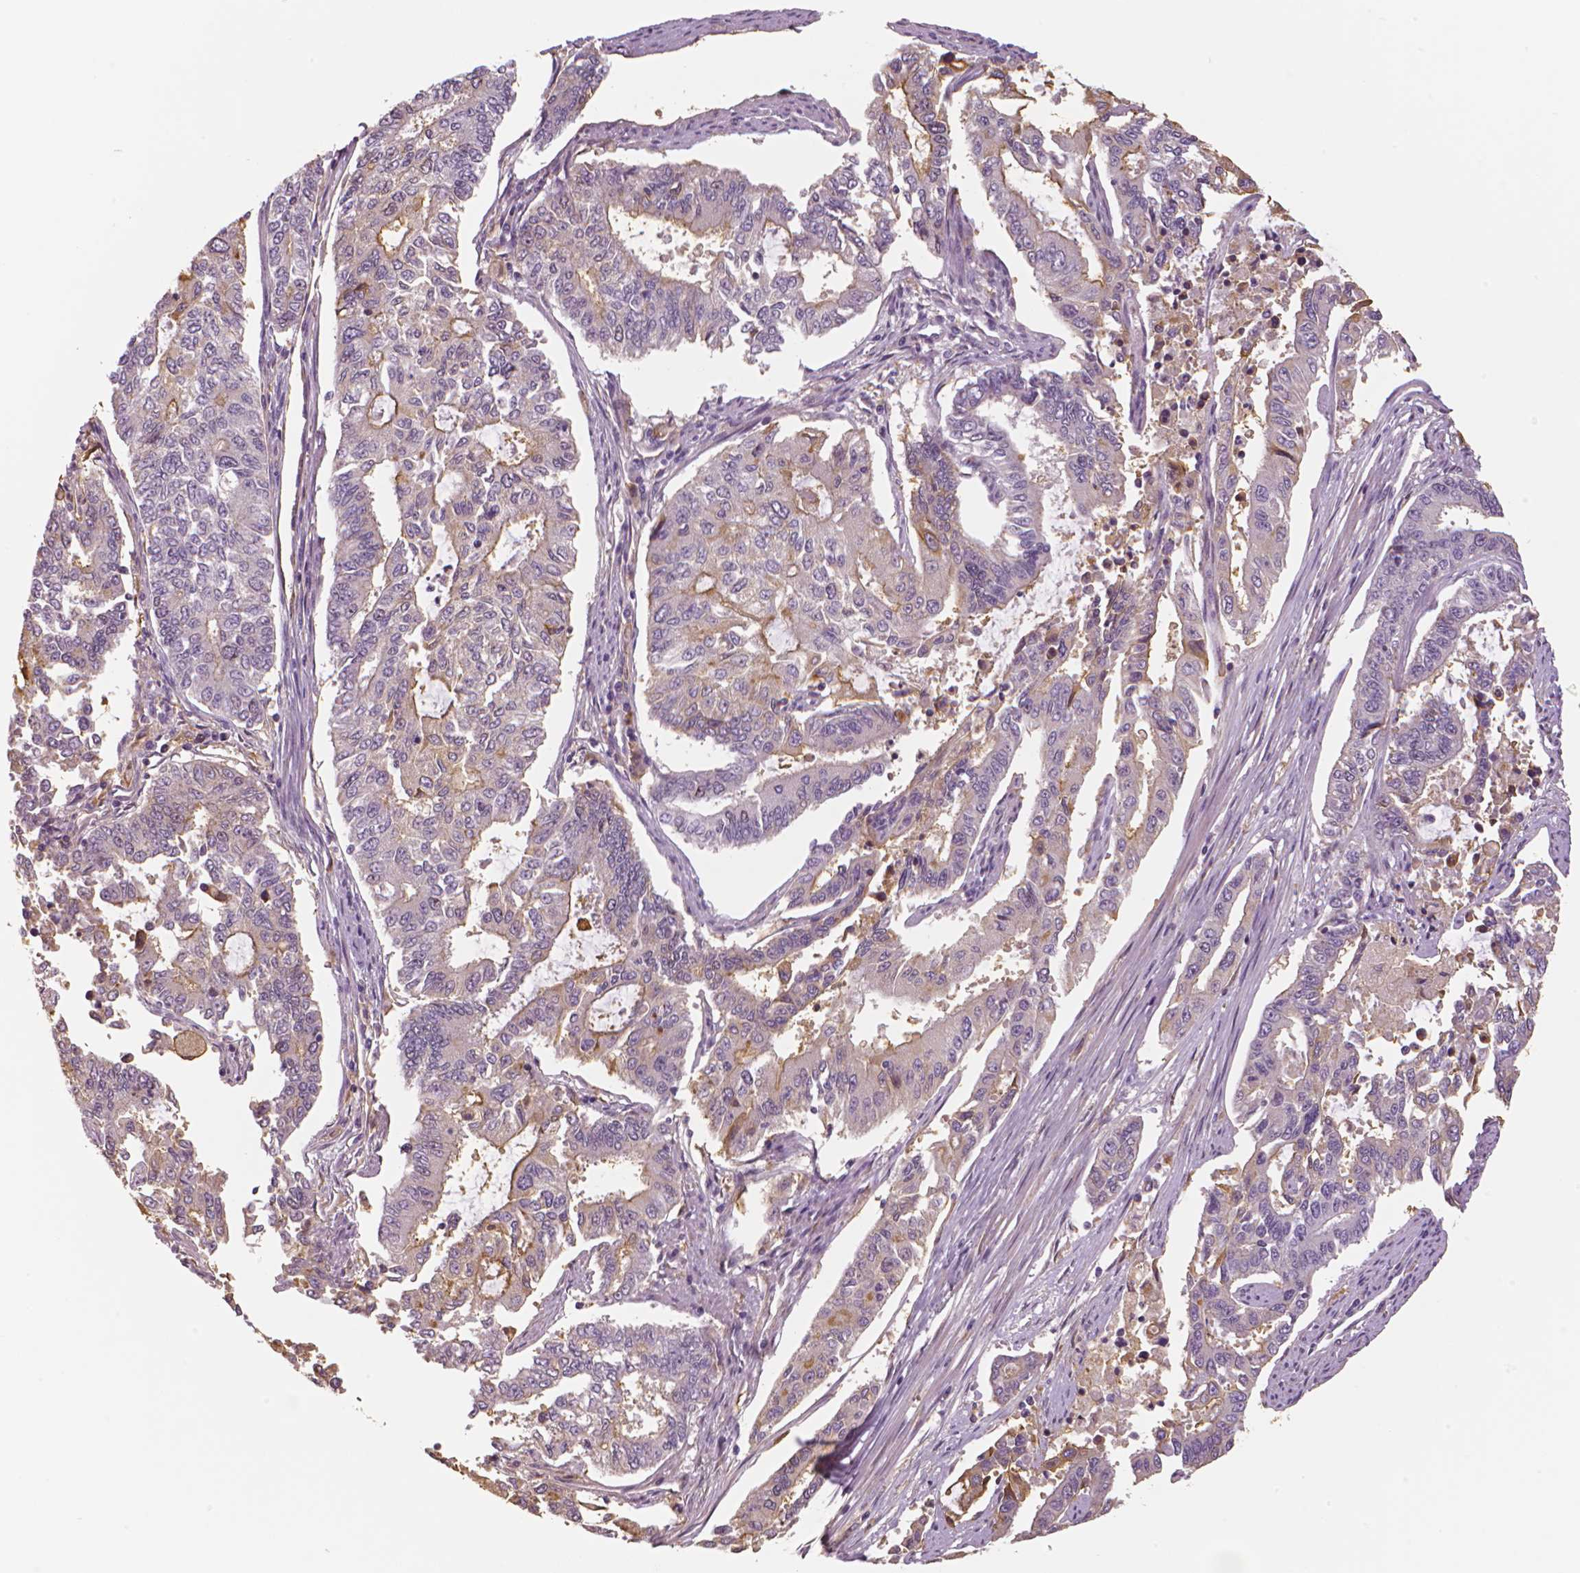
{"staining": {"intensity": "weak", "quantity": "<25%", "location": "cytoplasmic/membranous"}, "tissue": "endometrial cancer", "cell_type": "Tumor cells", "image_type": "cancer", "snomed": [{"axis": "morphology", "description": "Adenocarcinoma, NOS"}, {"axis": "topography", "description": "Uterus"}], "caption": "This image is of endometrial cancer (adenocarcinoma) stained with immunohistochemistry to label a protein in brown with the nuclei are counter-stained blue. There is no positivity in tumor cells.", "gene": "MKI67", "patient": {"sex": "female", "age": 59}}